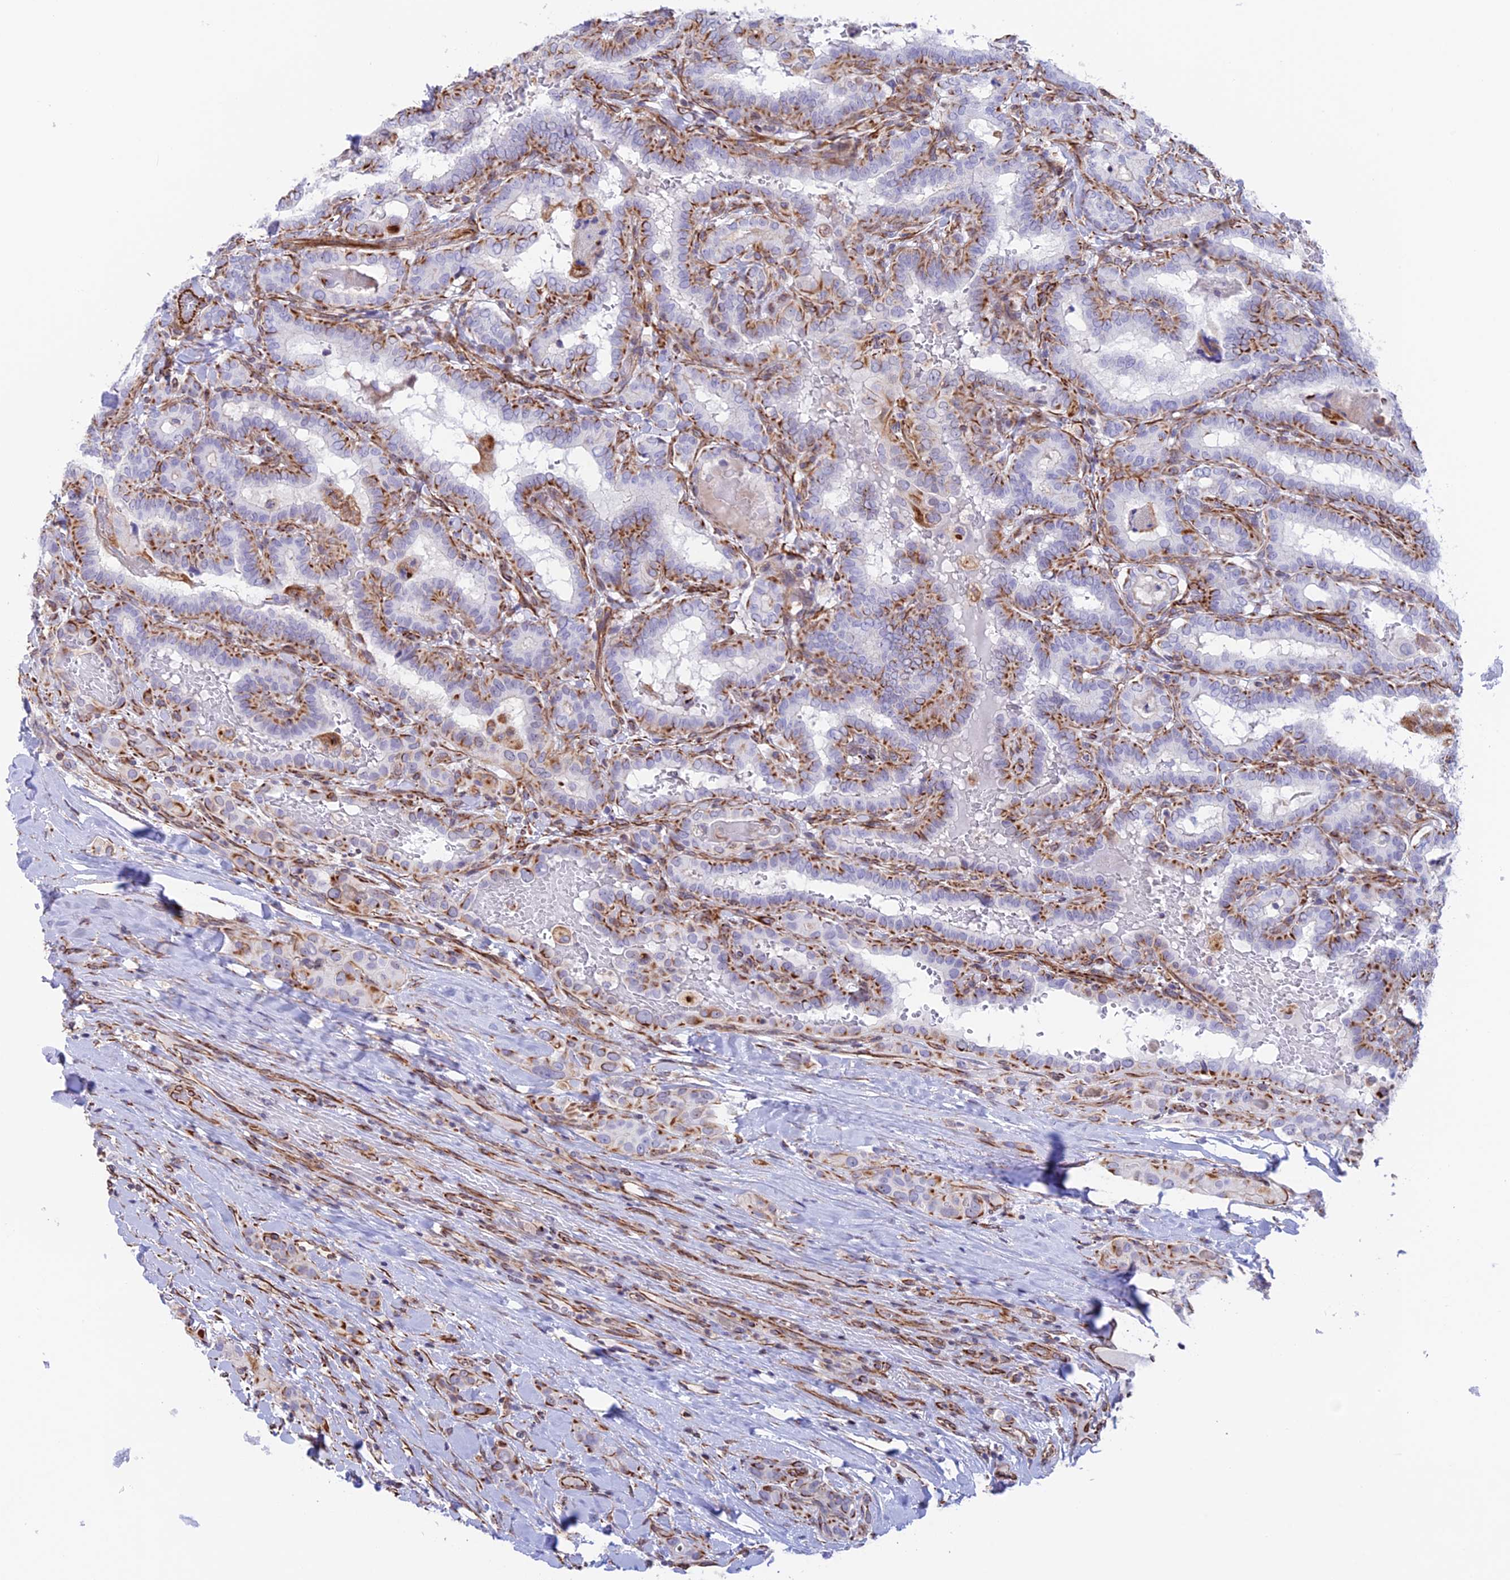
{"staining": {"intensity": "moderate", "quantity": "25%-75%", "location": "cytoplasmic/membranous"}, "tissue": "thyroid cancer", "cell_type": "Tumor cells", "image_type": "cancer", "snomed": [{"axis": "morphology", "description": "Papillary adenocarcinoma, NOS"}, {"axis": "topography", "description": "Thyroid gland"}], "caption": "This is a micrograph of IHC staining of thyroid cancer, which shows moderate expression in the cytoplasmic/membranous of tumor cells.", "gene": "ZNF652", "patient": {"sex": "female", "age": 72}}